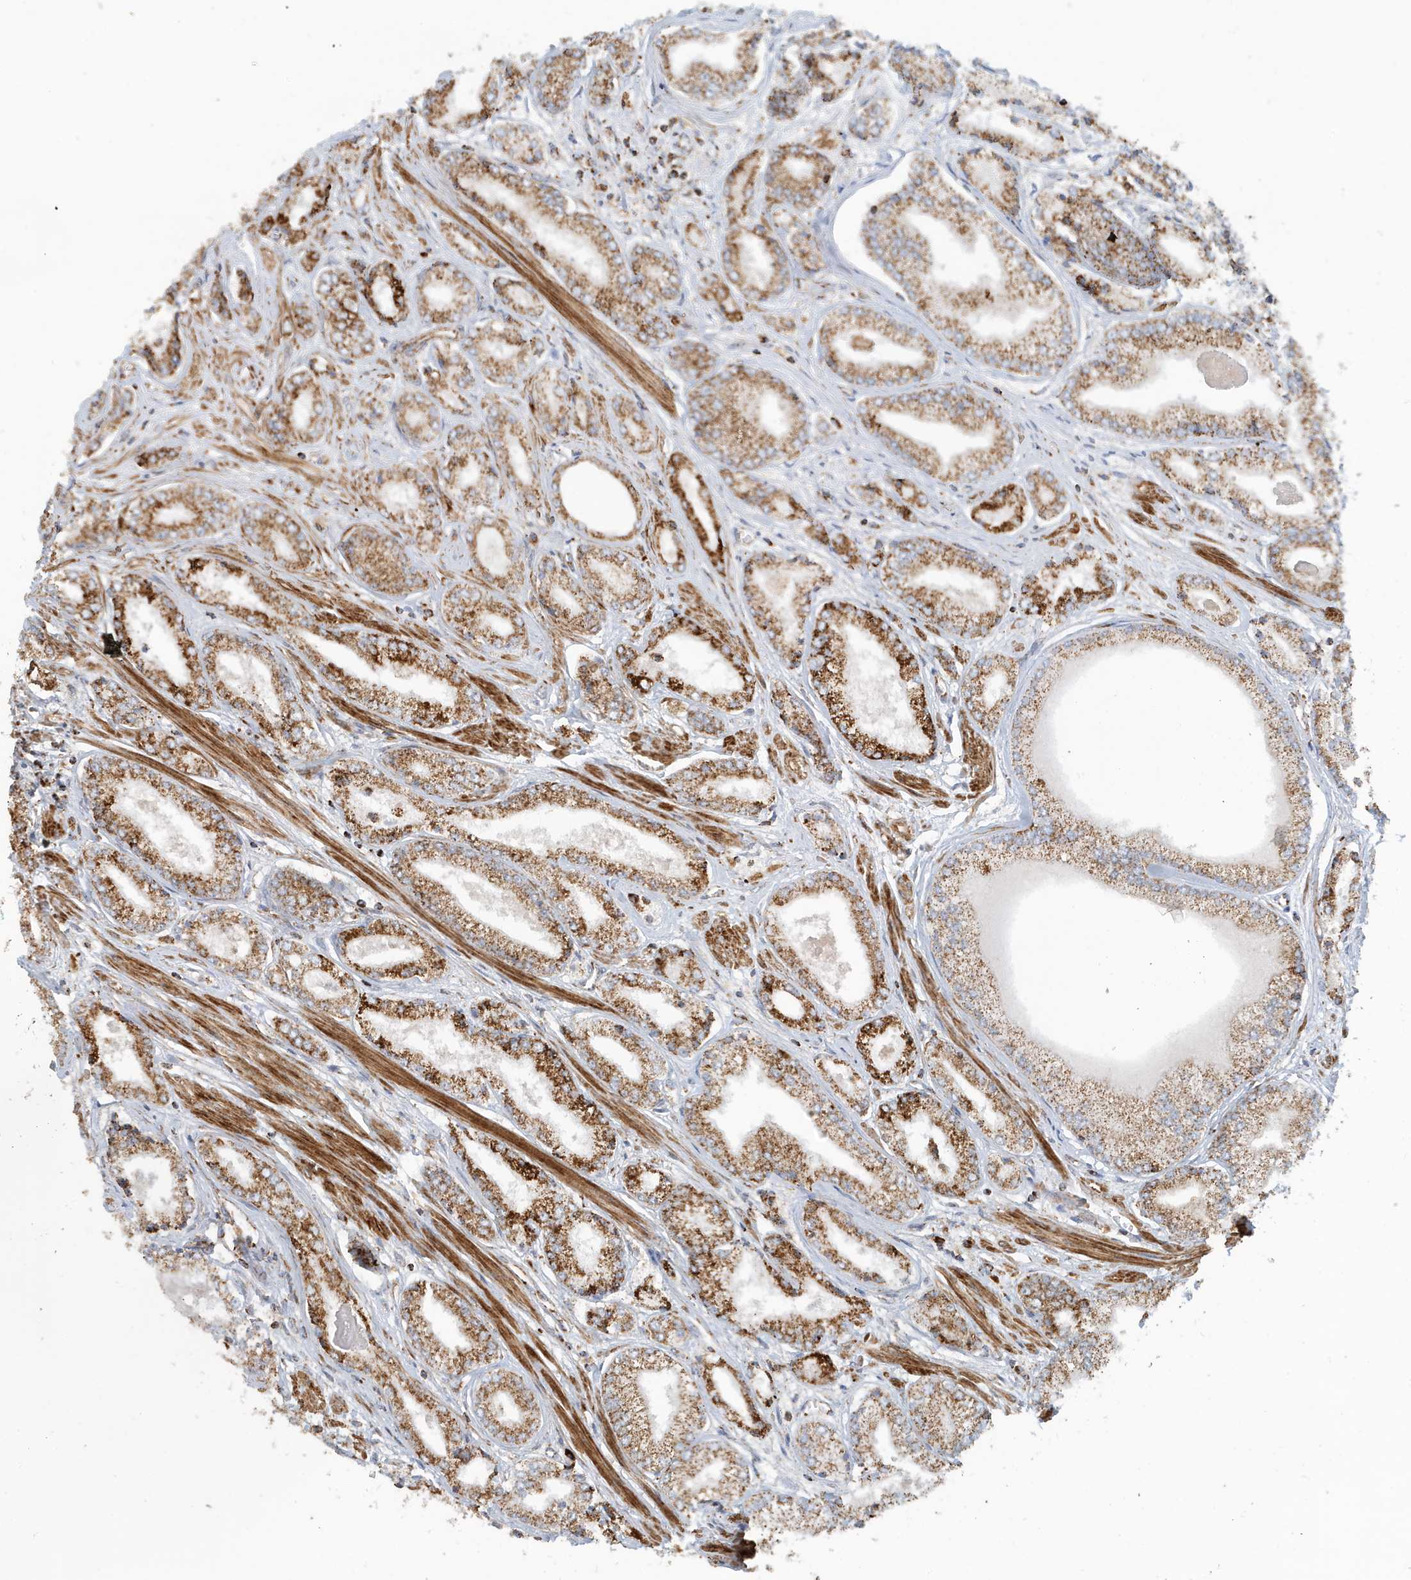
{"staining": {"intensity": "moderate", "quantity": ">75%", "location": "cytoplasmic/membranous"}, "tissue": "prostate cancer", "cell_type": "Tumor cells", "image_type": "cancer", "snomed": [{"axis": "morphology", "description": "Adenocarcinoma, Low grade"}, {"axis": "topography", "description": "Prostate"}], "caption": "Moderate cytoplasmic/membranous staining is appreciated in approximately >75% of tumor cells in prostate cancer (low-grade adenocarcinoma).", "gene": "MAN1A1", "patient": {"sex": "male", "age": 60}}